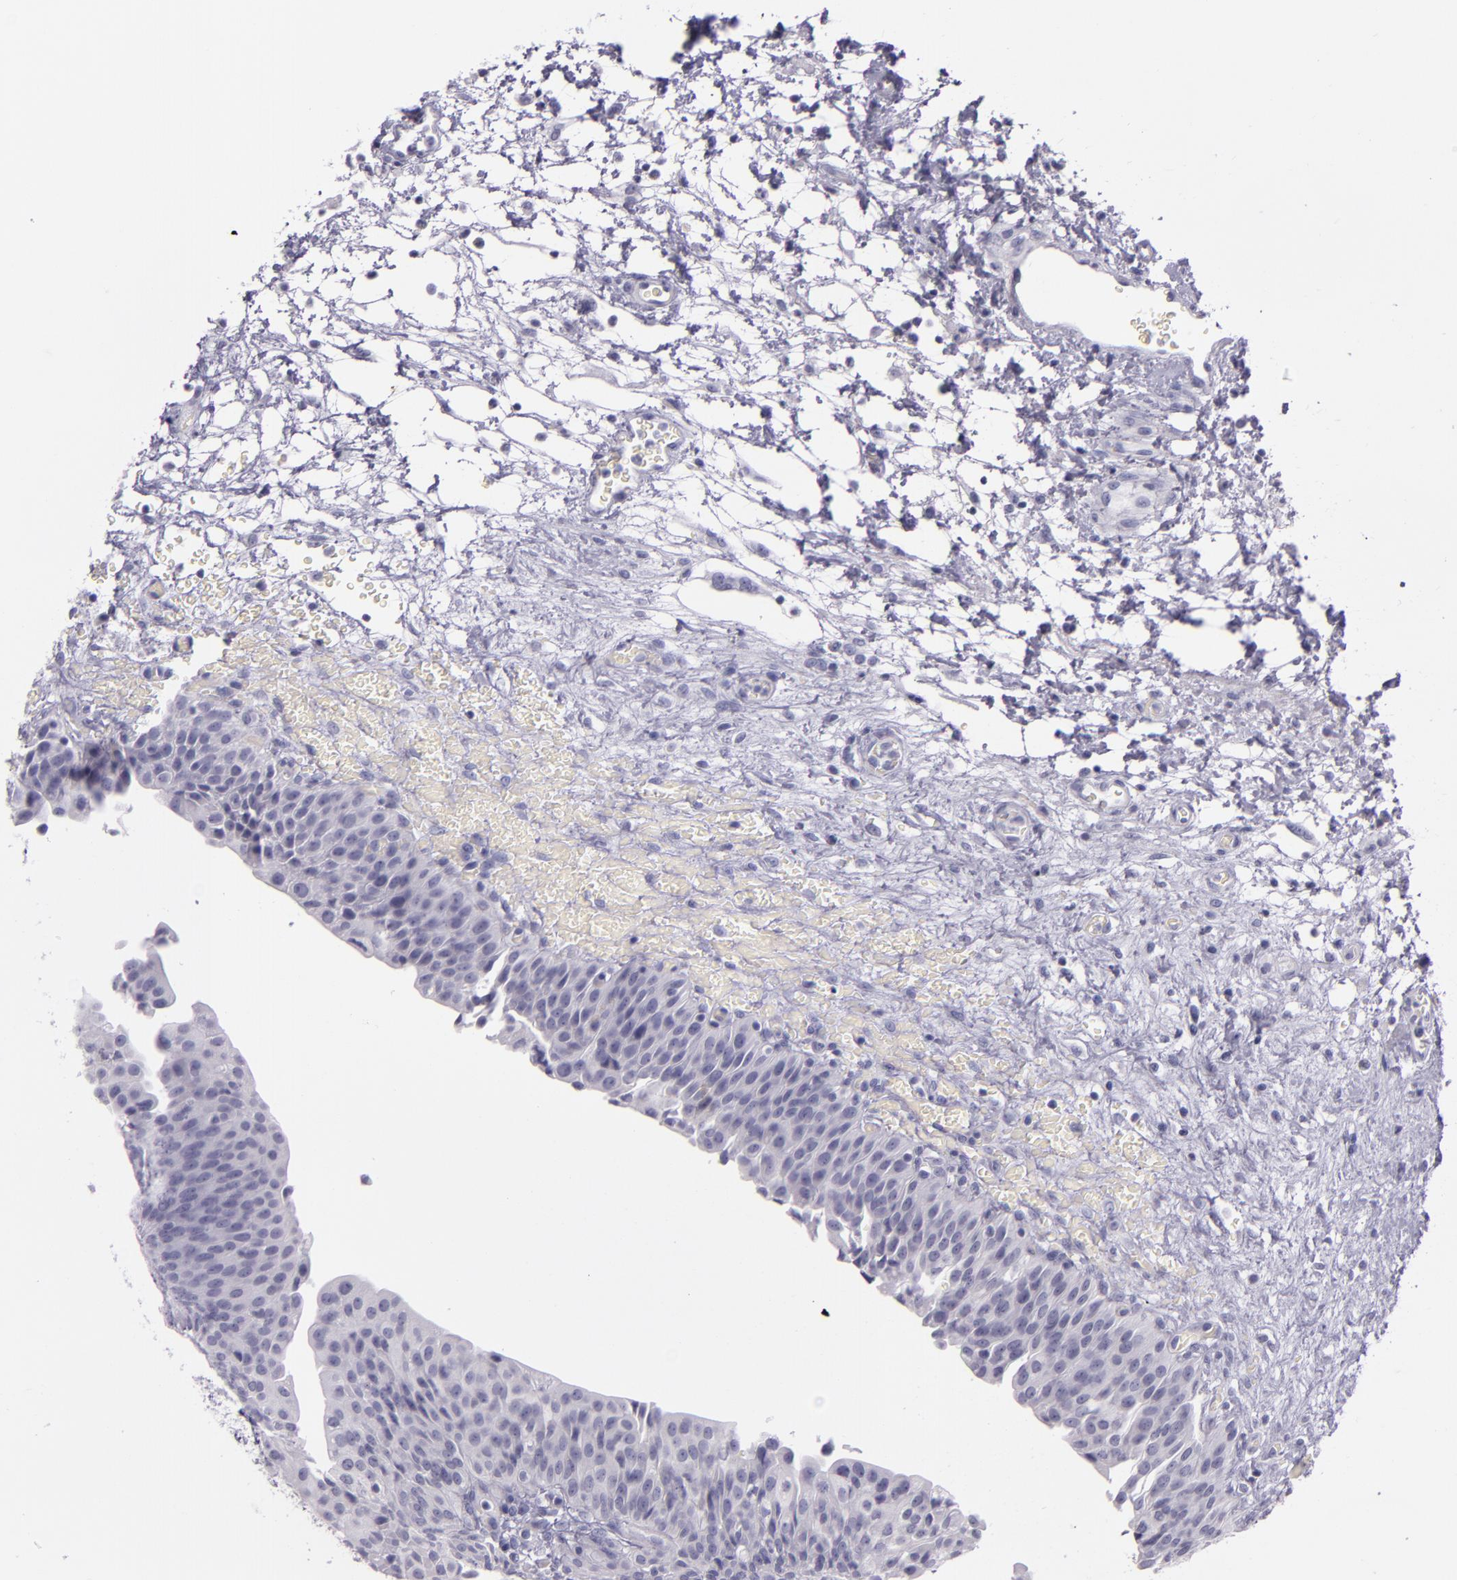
{"staining": {"intensity": "negative", "quantity": "none", "location": "none"}, "tissue": "urinary bladder", "cell_type": "Urothelial cells", "image_type": "normal", "snomed": [{"axis": "morphology", "description": "Normal tissue, NOS"}, {"axis": "topography", "description": "Smooth muscle"}, {"axis": "topography", "description": "Urinary bladder"}], "caption": "The micrograph demonstrates no significant staining in urothelial cells of urinary bladder. (Immunohistochemistry (ihc), brightfield microscopy, high magnification).", "gene": "INA", "patient": {"sex": "male", "age": 35}}